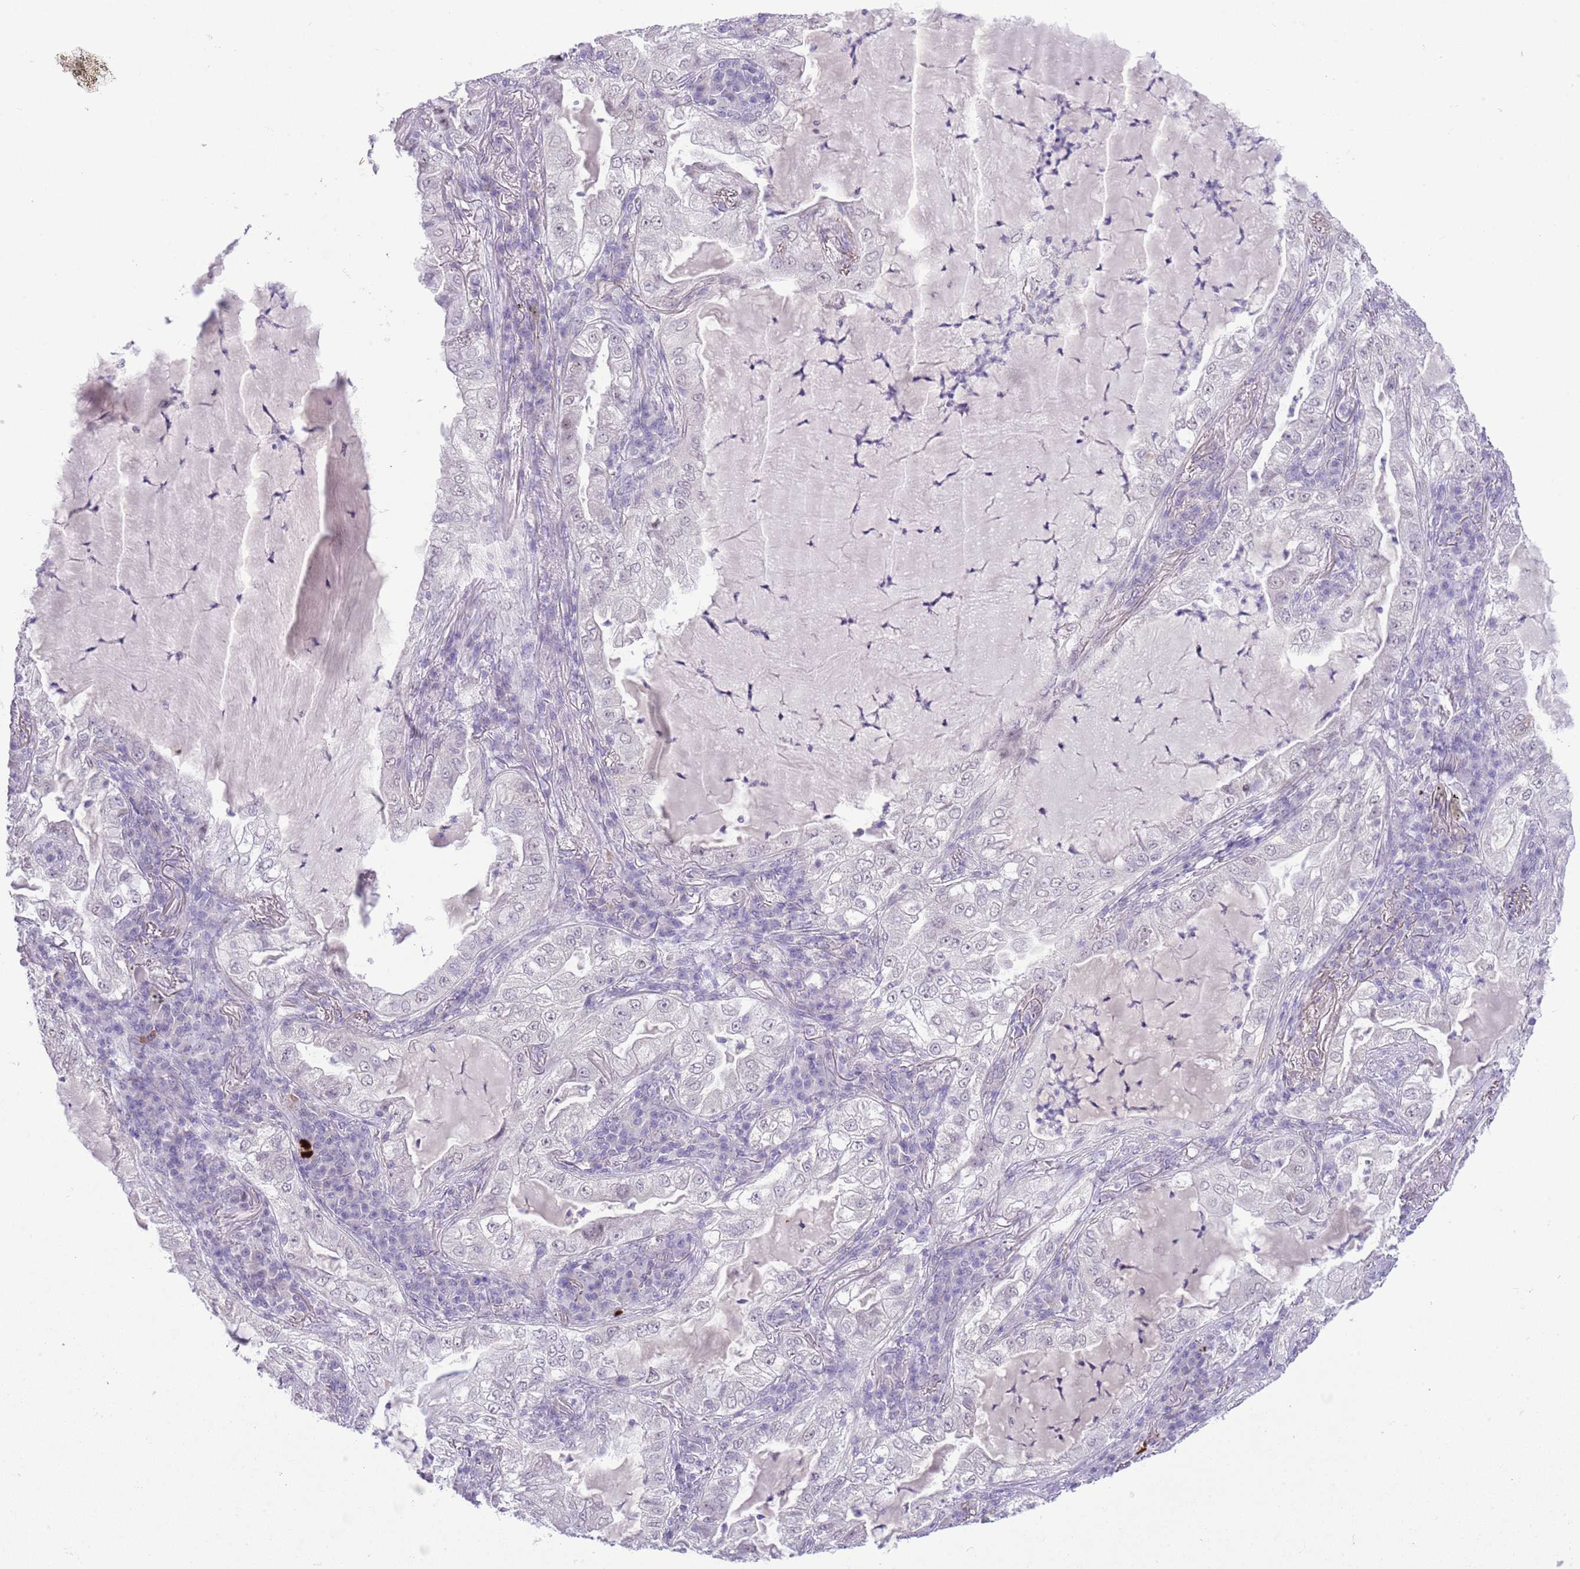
{"staining": {"intensity": "negative", "quantity": "none", "location": "none"}, "tissue": "lung cancer", "cell_type": "Tumor cells", "image_type": "cancer", "snomed": [{"axis": "morphology", "description": "Adenocarcinoma, NOS"}, {"axis": "topography", "description": "Lung"}], "caption": "Lung adenocarcinoma was stained to show a protein in brown. There is no significant staining in tumor cells. The staining is performed using DAB brown chromogen with nuclei counter-stained in using hematoxylin.", "gene": "MIDN", "patient": {"sex": "female", "age": 73}}